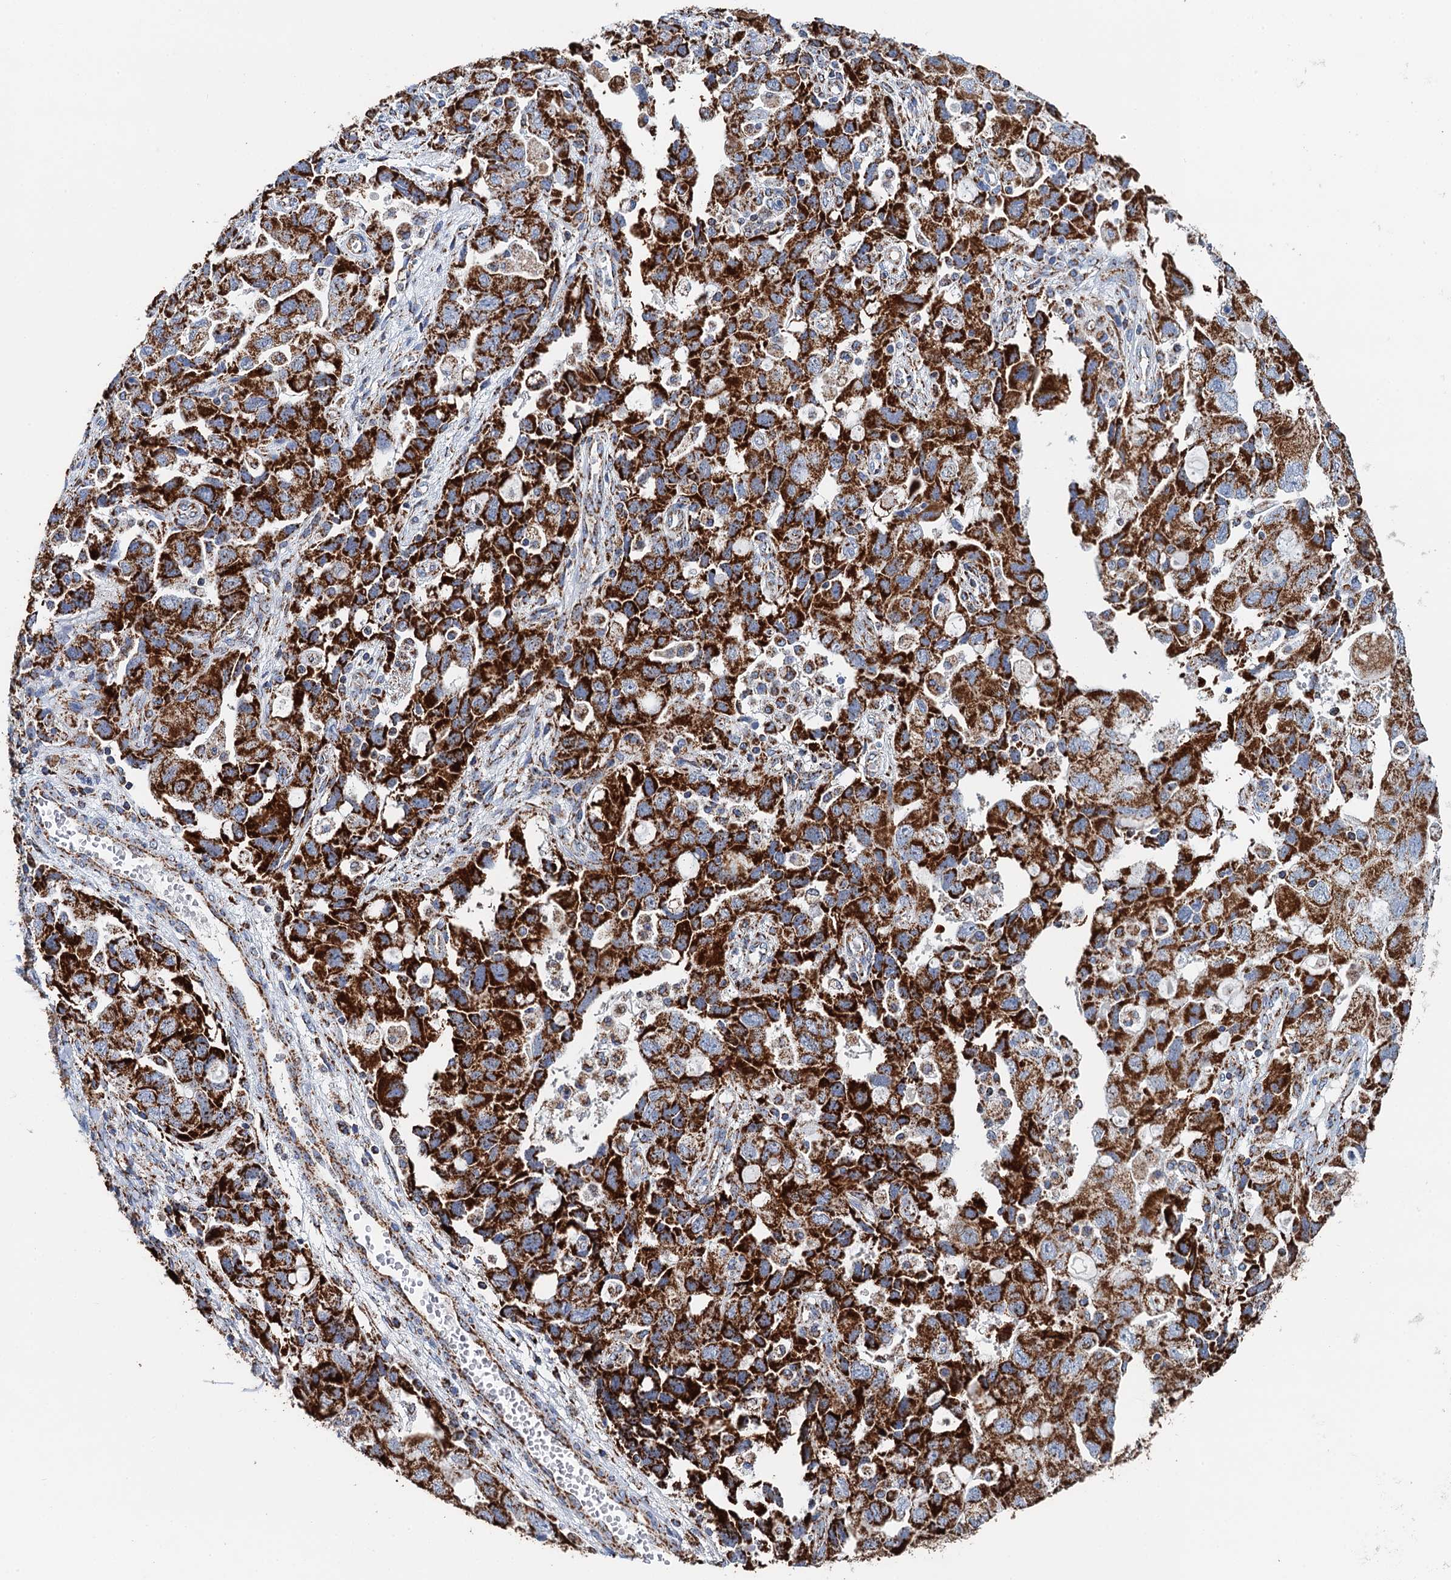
{"staining": {"intensity": "strong", "quantity": ">75%", "location": "cytoplasmic/membranous"}, "tissue": "ovarian cancer", "cell_type": "Tumor cells", "image_type": "cancer", "snomed": [{"axis": "morphology", "description": "Carcinoma, NOS"}, {"axis": "morphology", "description": "Cystadenocarcinoma, serous, NOS"}, {"axis": "topography", "description": "Ovary"}], "caption": "Immunohistochemistry (DAB) staining of human carcinoma (ovarian) shows strong cytoplasmic/membranous protein expression in about >75% of tumor cells.", "gene": "IVD", "patient": {"sex": "female", "age": 69}}